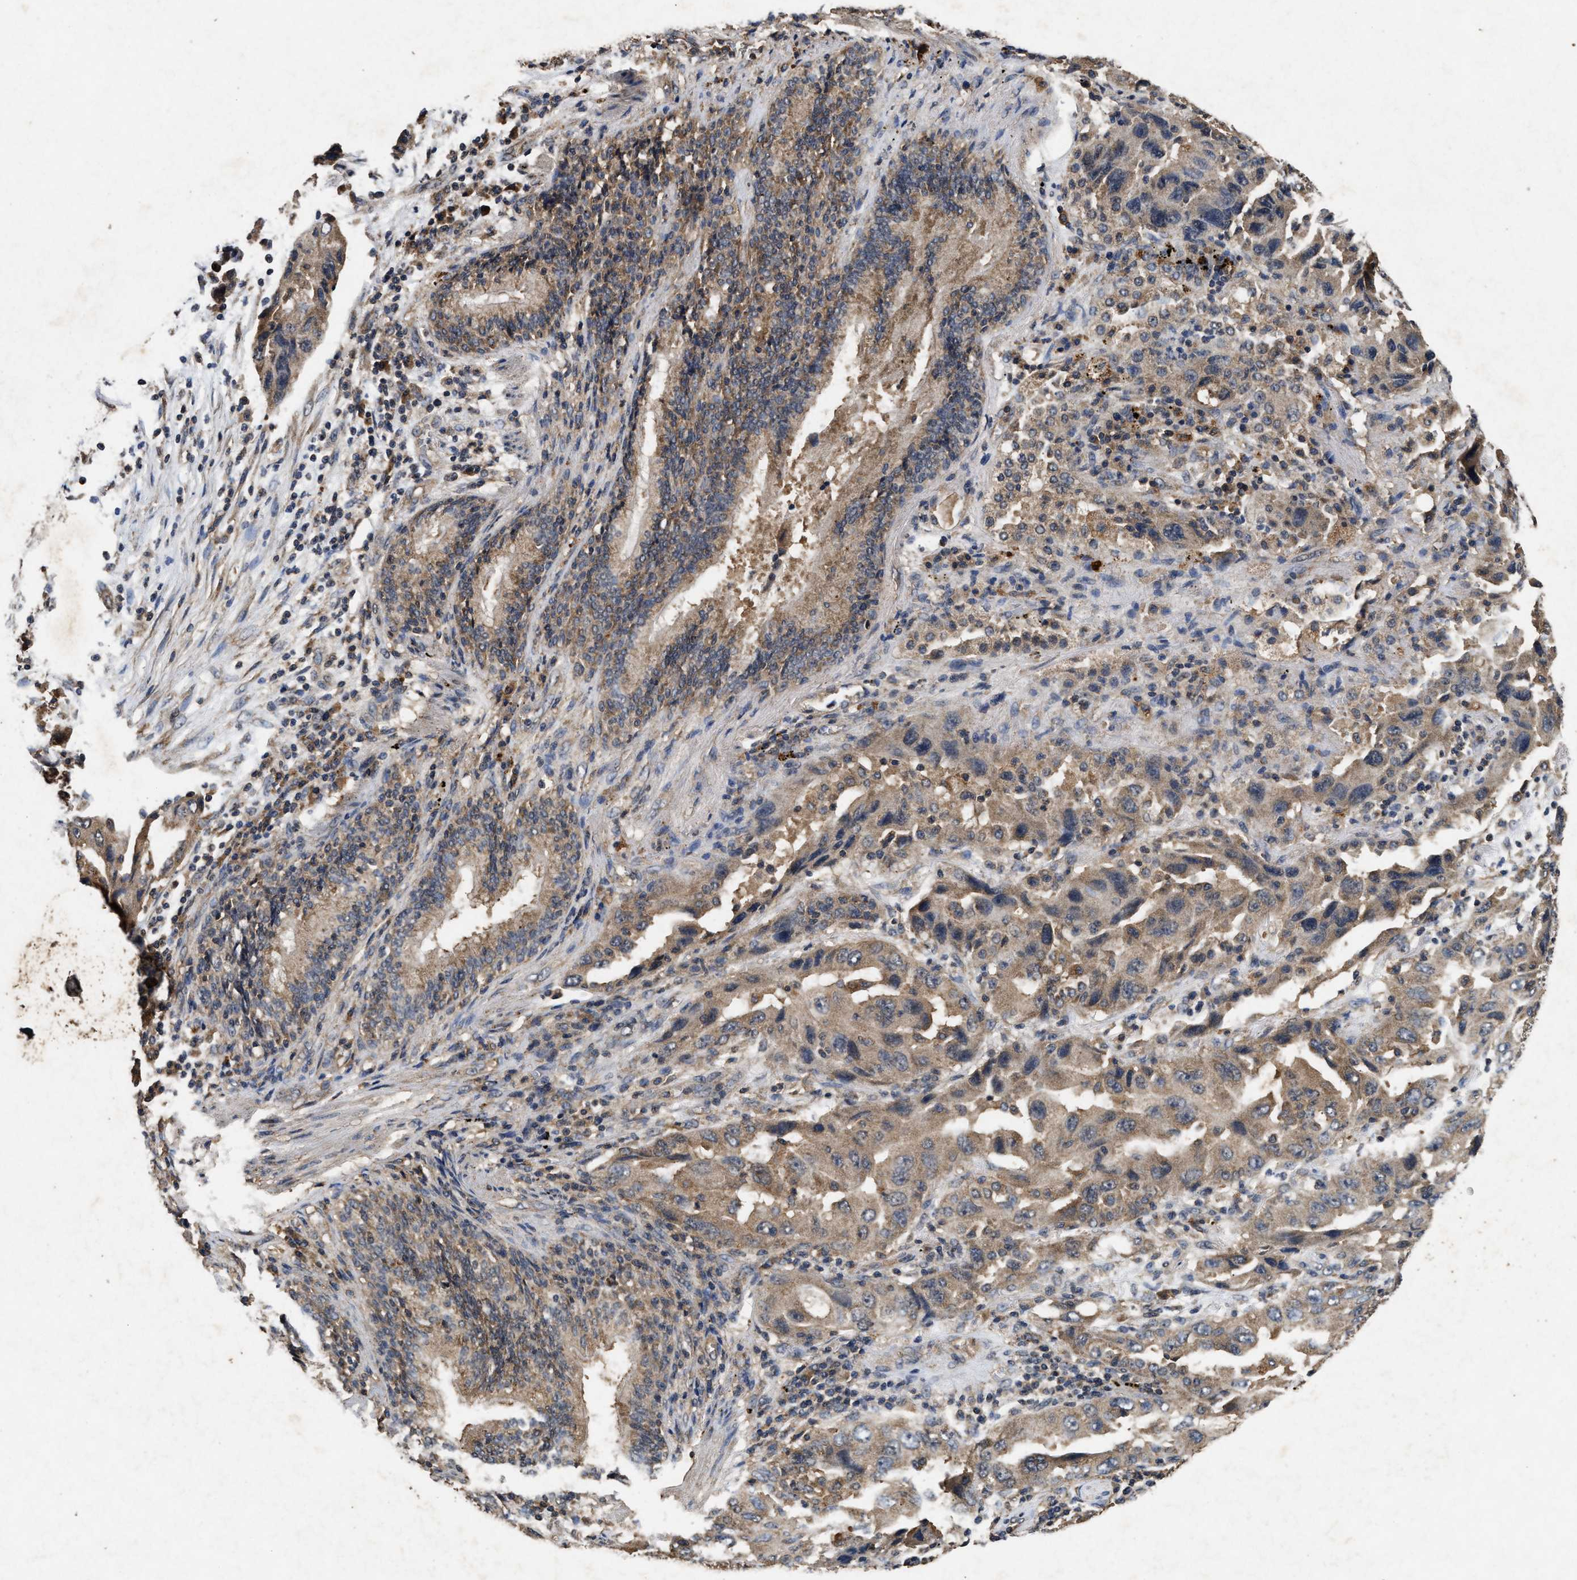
{"staining": {"intensity": "moderate", "quantity": ">75%", "location": "cytoplasmic/membranous"}, "tissue": "lung cancer", "cell_type": "Tumor cells", "image_type": "cancer", "snomed": [{"axis": "morphology", "description": "Adenocarcinoma, NOS"}, {"axis": "topography", "description": "Lung"}], "caption": "DAB (3,3'-diaminobenzidine) immunohistochemical staining of human adenocarcinoma (lung) reveals moderate cytoplasmic/membranous protein expression in approximately >75% of tumor cells. (DAB (3,3'-diaminobenzidine) IHC with brightfield microscopy, high magnification).", "gene": "PDAP1", "patient": {"sex": "female", "age": 65}}